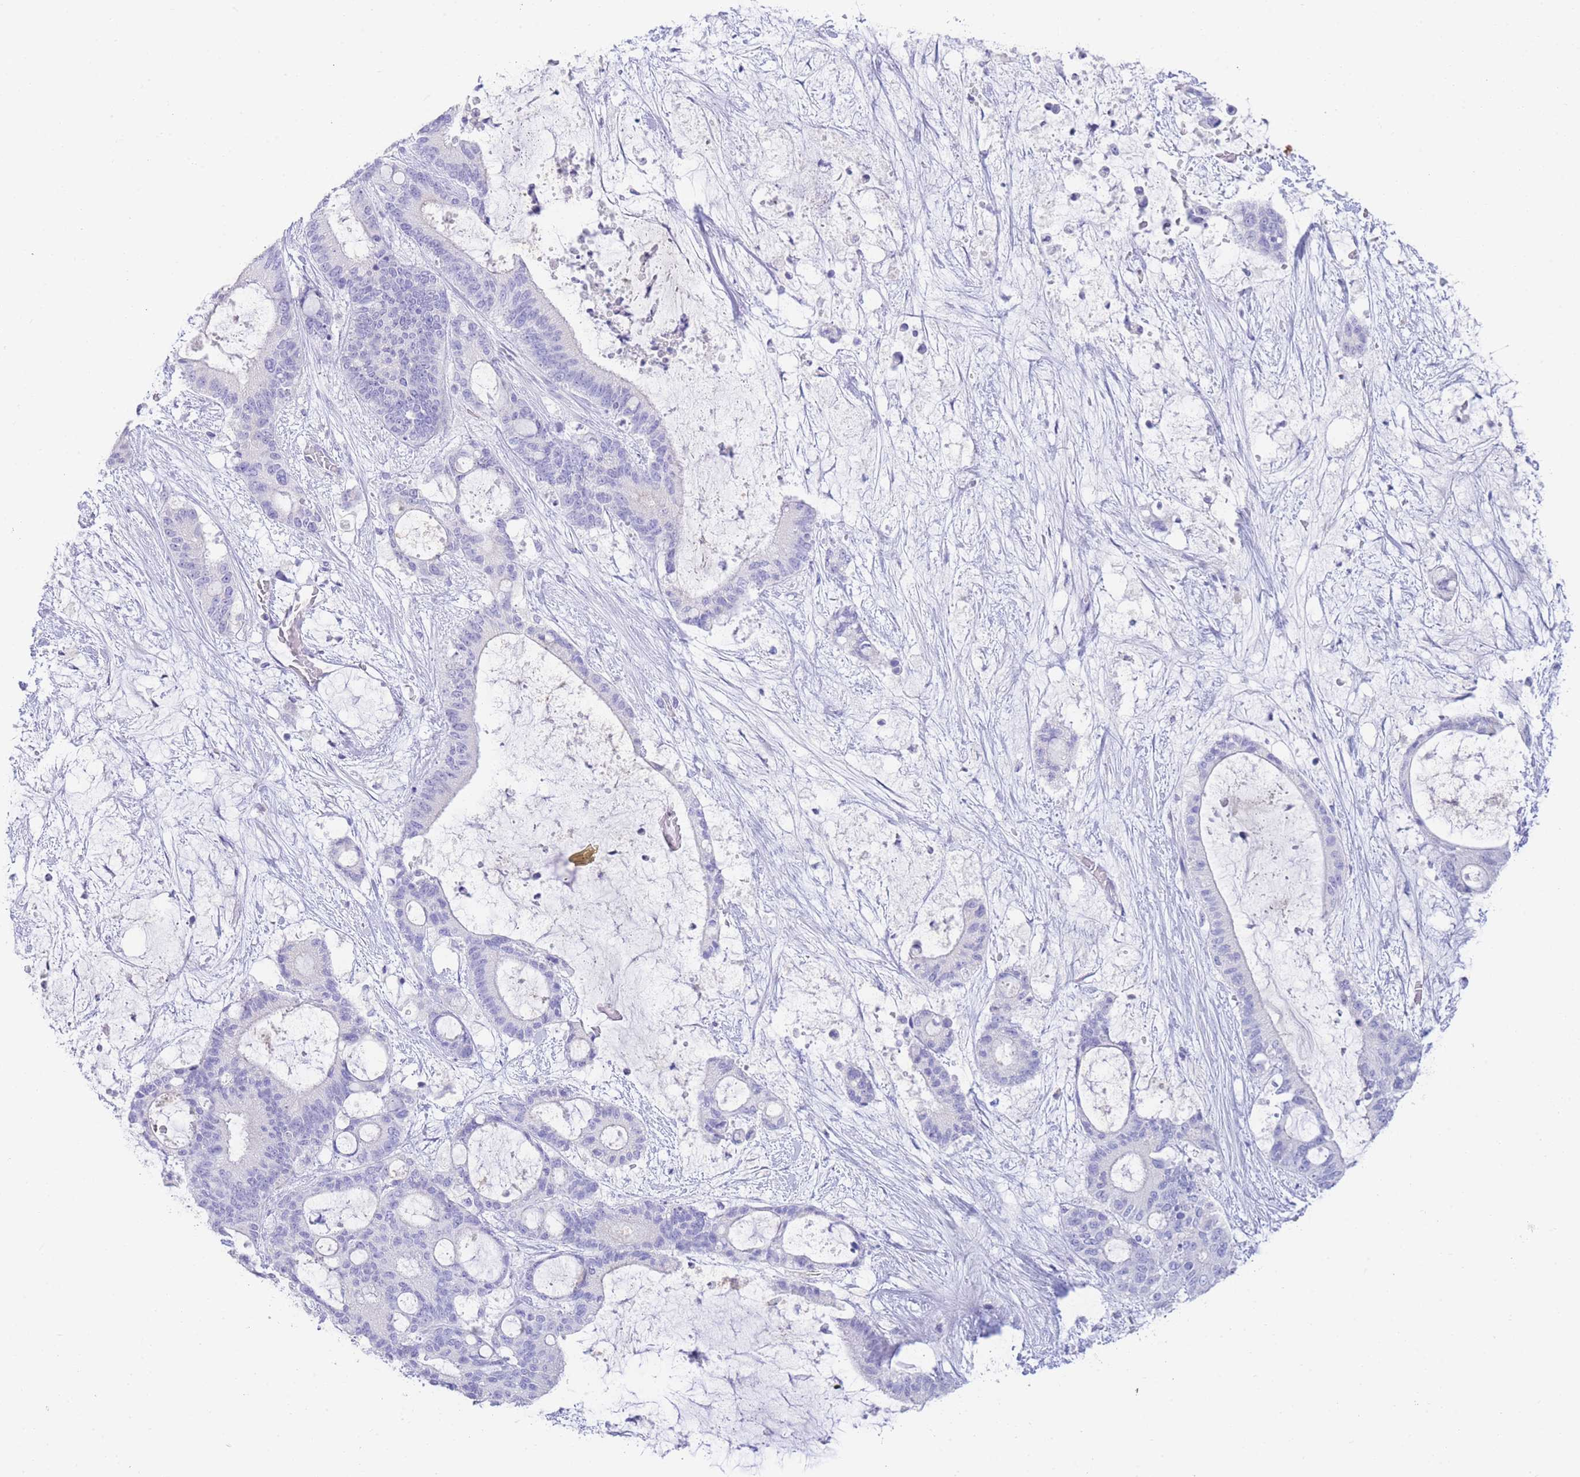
{"staining": {"intensity": "negative", "quantity": "none", "location": "none"}, "tissue": "liver cancer", "cell_type": "Tumor cells", "image_type": "cancer", "snomed": [{"axis": "morphology", "description": "Normal tissue, NOS"}, {"axis": "morphology", "description": "Cholangiocarcinoma"}, {"axis": "topography", "description": "Liver"}, {"axis": "topography", "description": "Peripheral nerve tissue"}], "caption": "Immunohistochemistry photomicrograph of human cholangiocarcinoma (liver) stained for a protein (brown), which displays no expression in tumor cells.", "gene": "LRRC37A", "patient": {"sex": "female", "age": 73}}